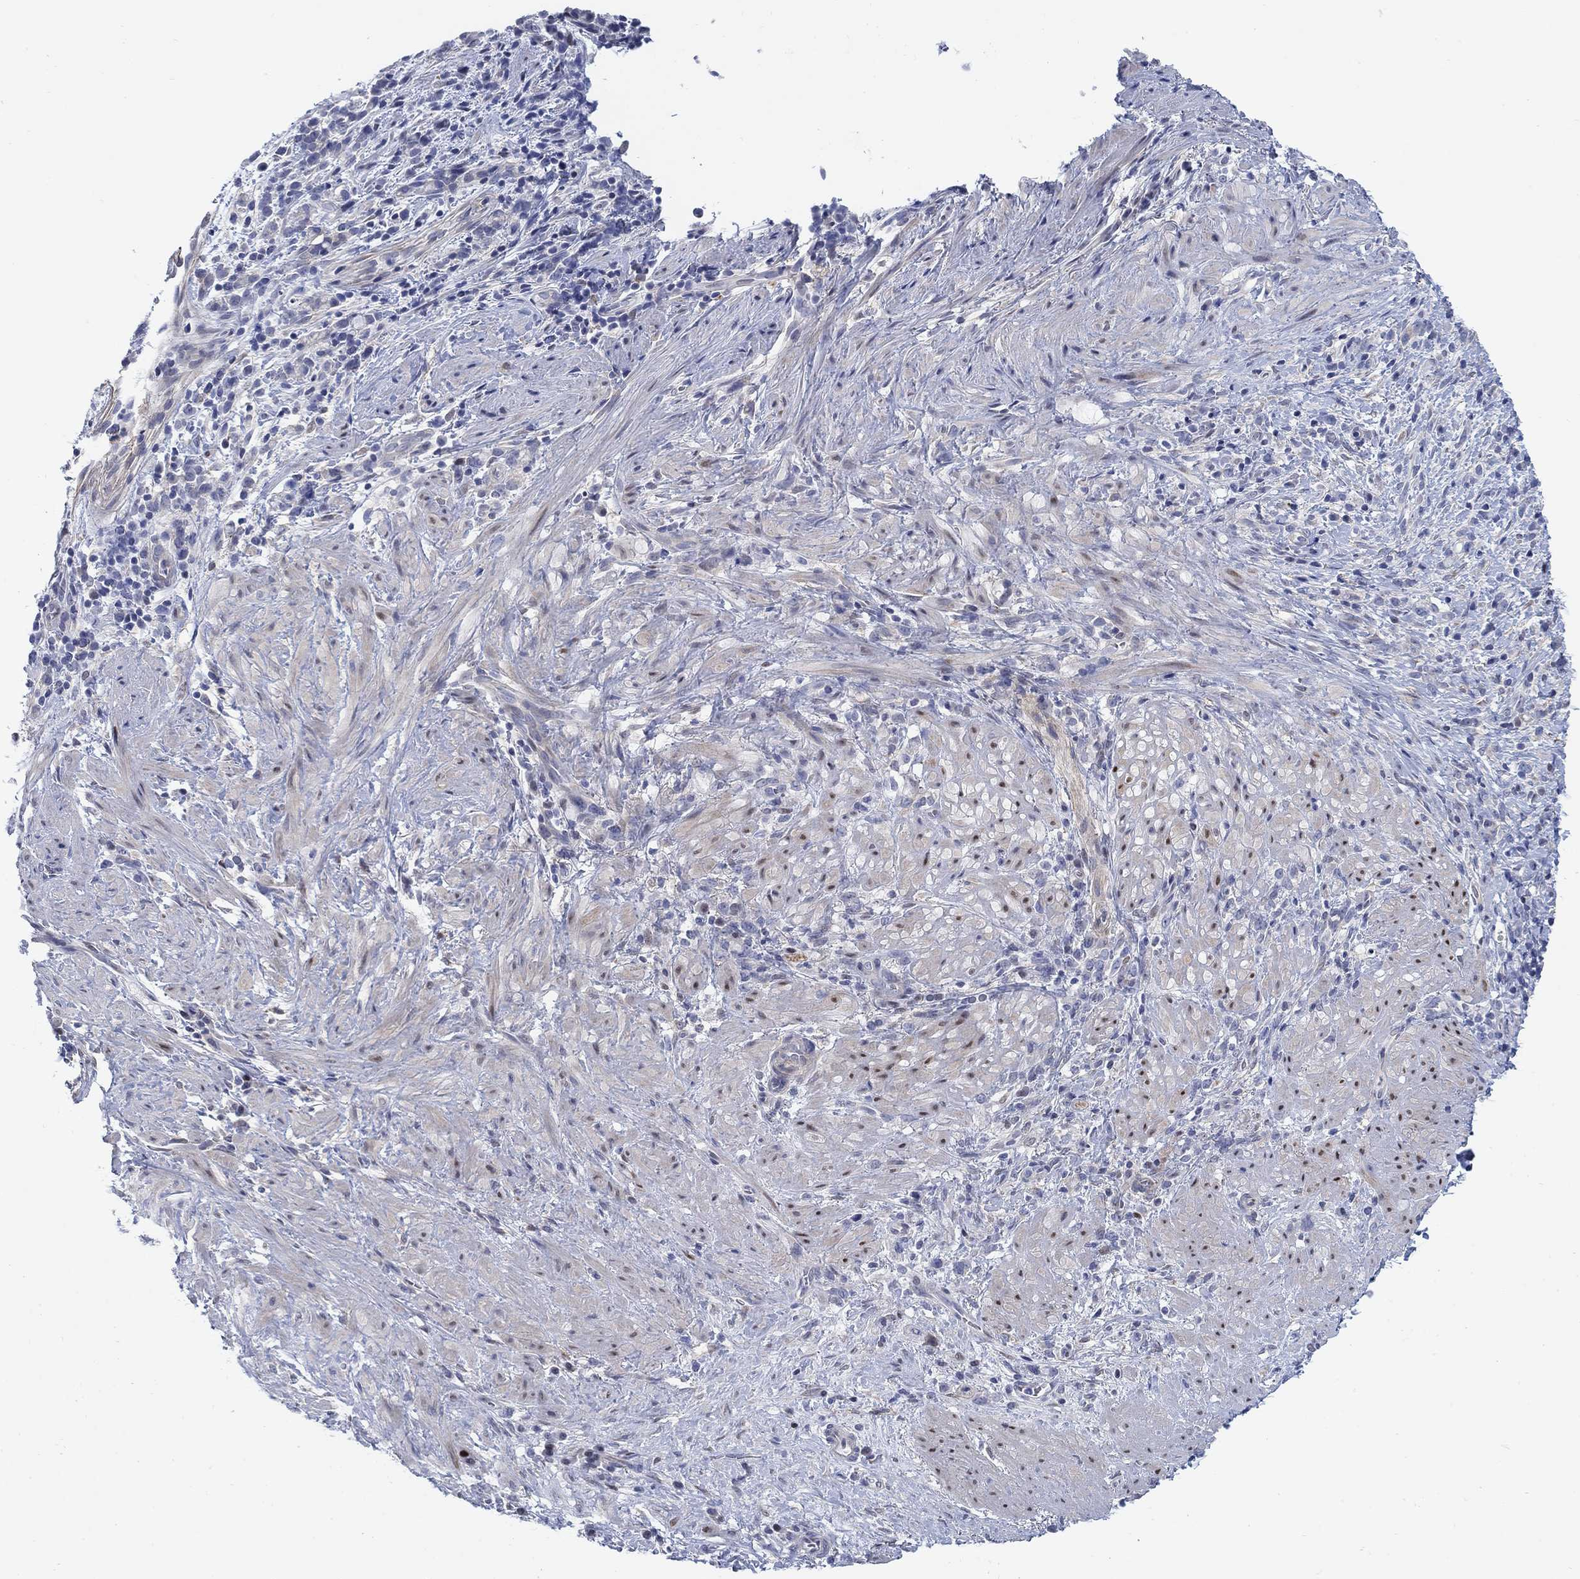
{"staining": {"intensity": "negative", "quantity": "none", "location": "none"}, "tissue": "stomach cancer", "cell_type": "Tumor cells", "image_type": "cancer", "snomed": [{"axis": "morphology", "description": "Adenocarcinoma, NOS"}, {"axis": "topography", "description": "Stomach"}], "caption": "A micrograph of stomach cancer (adenocarcinoma) stained for a protein displays no brown staining in tumor cells. (Immunohistochemistry (ihc), brightfield microscopy, high magnification).", "gene": "MYO3A", "patient": {"sex": "female", "age": 57}}